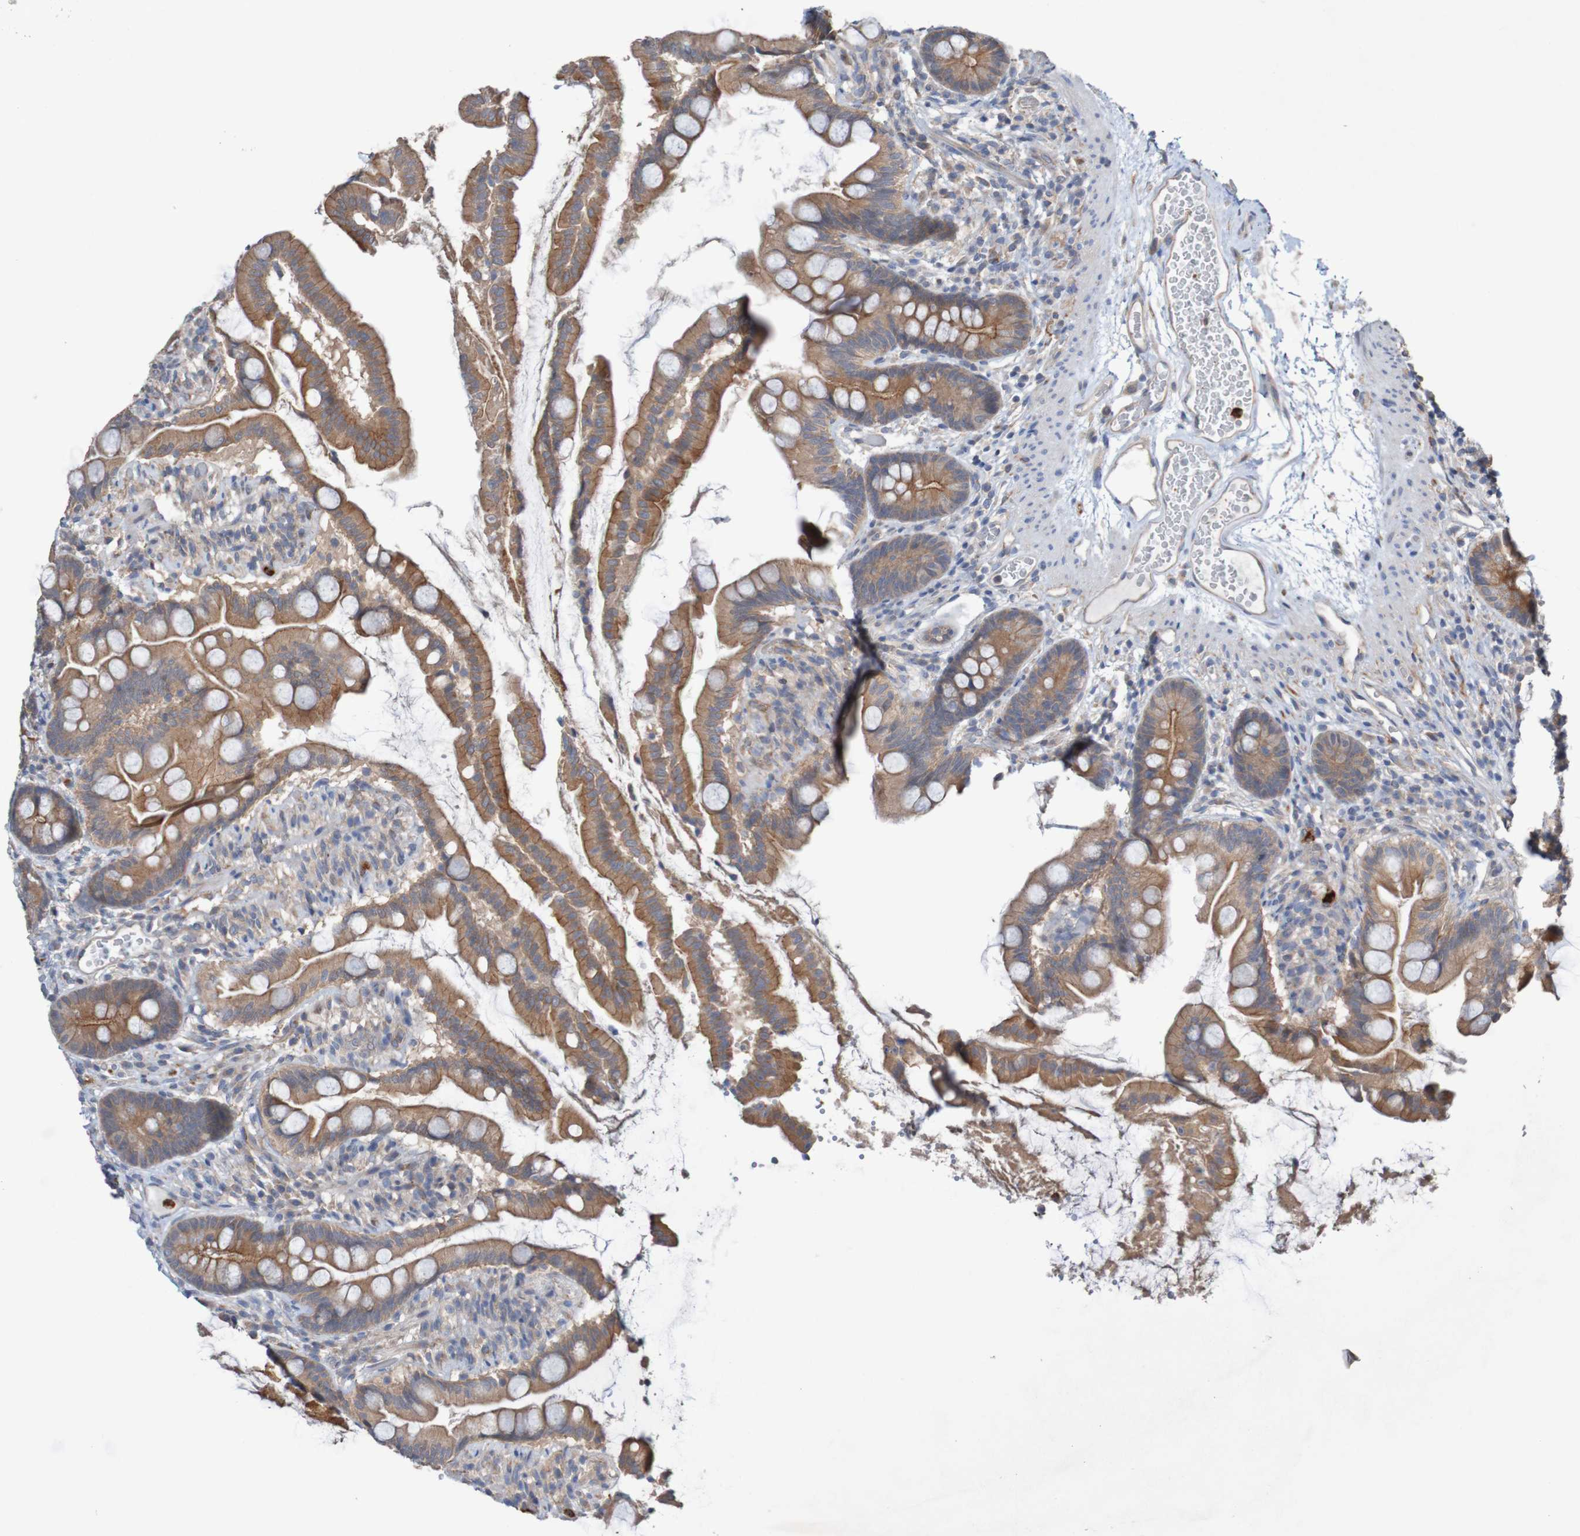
{"staining": {"intensity": "moderate", "quantity": ">75%", "location": "cytoplasmic/membranous"}, "tissue": "small intestine", "cell_type": "Glandular cells", "image_type": "normal", "snomed": [{"axis": "morphology", "description": "Normal tissue, NOS"}, {"axis": "topography", "description": "Small intestine"}], "caption": "A brown stain shows moderate cytoplasmic/membranous positivity of a protein in glandular cells of unremarkable small intestine.", "gene": "ST8SIA6", "patient": {"sex": "female", "age": 56}}